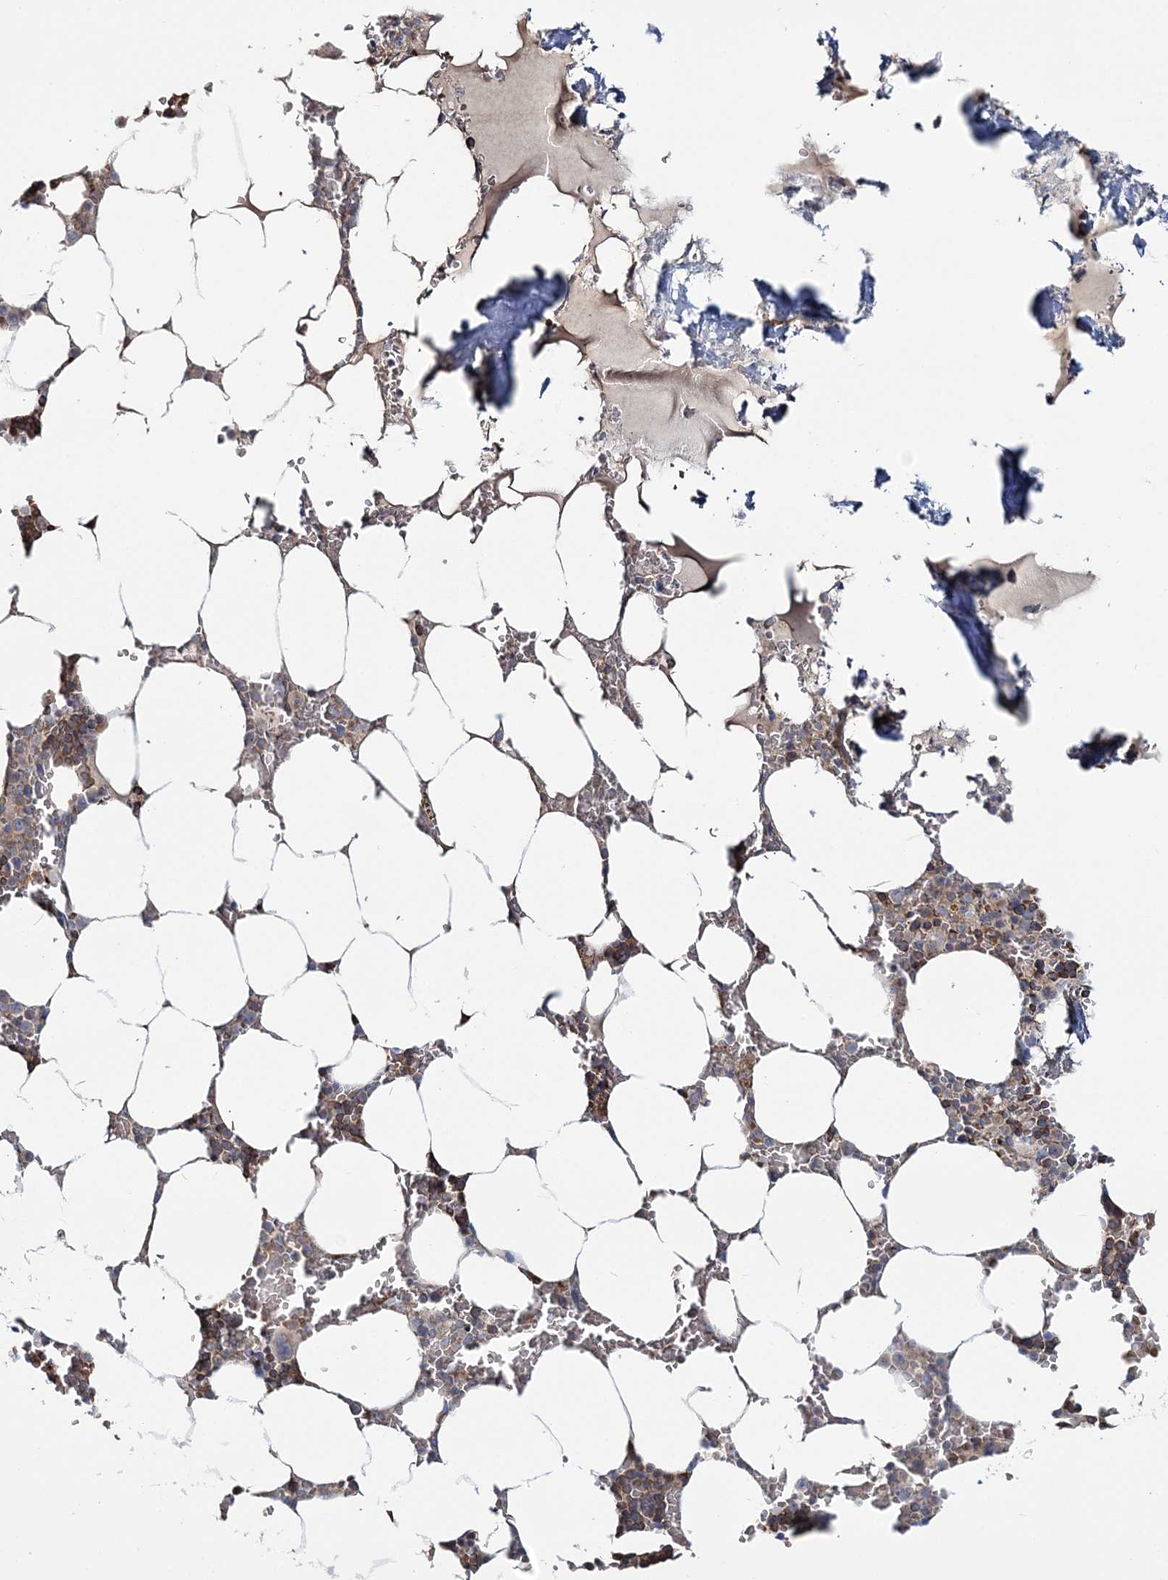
{"staining": {"intensity": "weak", "quantity": "<25%", "location": "cytoplasmic/membranous"}, "tissue": "bone marrow", "cell_type": "Hematopoietic cells", "image_type": "normal", "snomed": [{"axis": "morphology", "description": "Normal tissue, NOS"}, {"axis": "topography", "description": "Bone marrow"}], "caption": "The image exhibits no significant positivity in hematopoietic cells of bone marrow.", "gene": "ATP11B", "patient": {"sex": "male", "age": 70}}